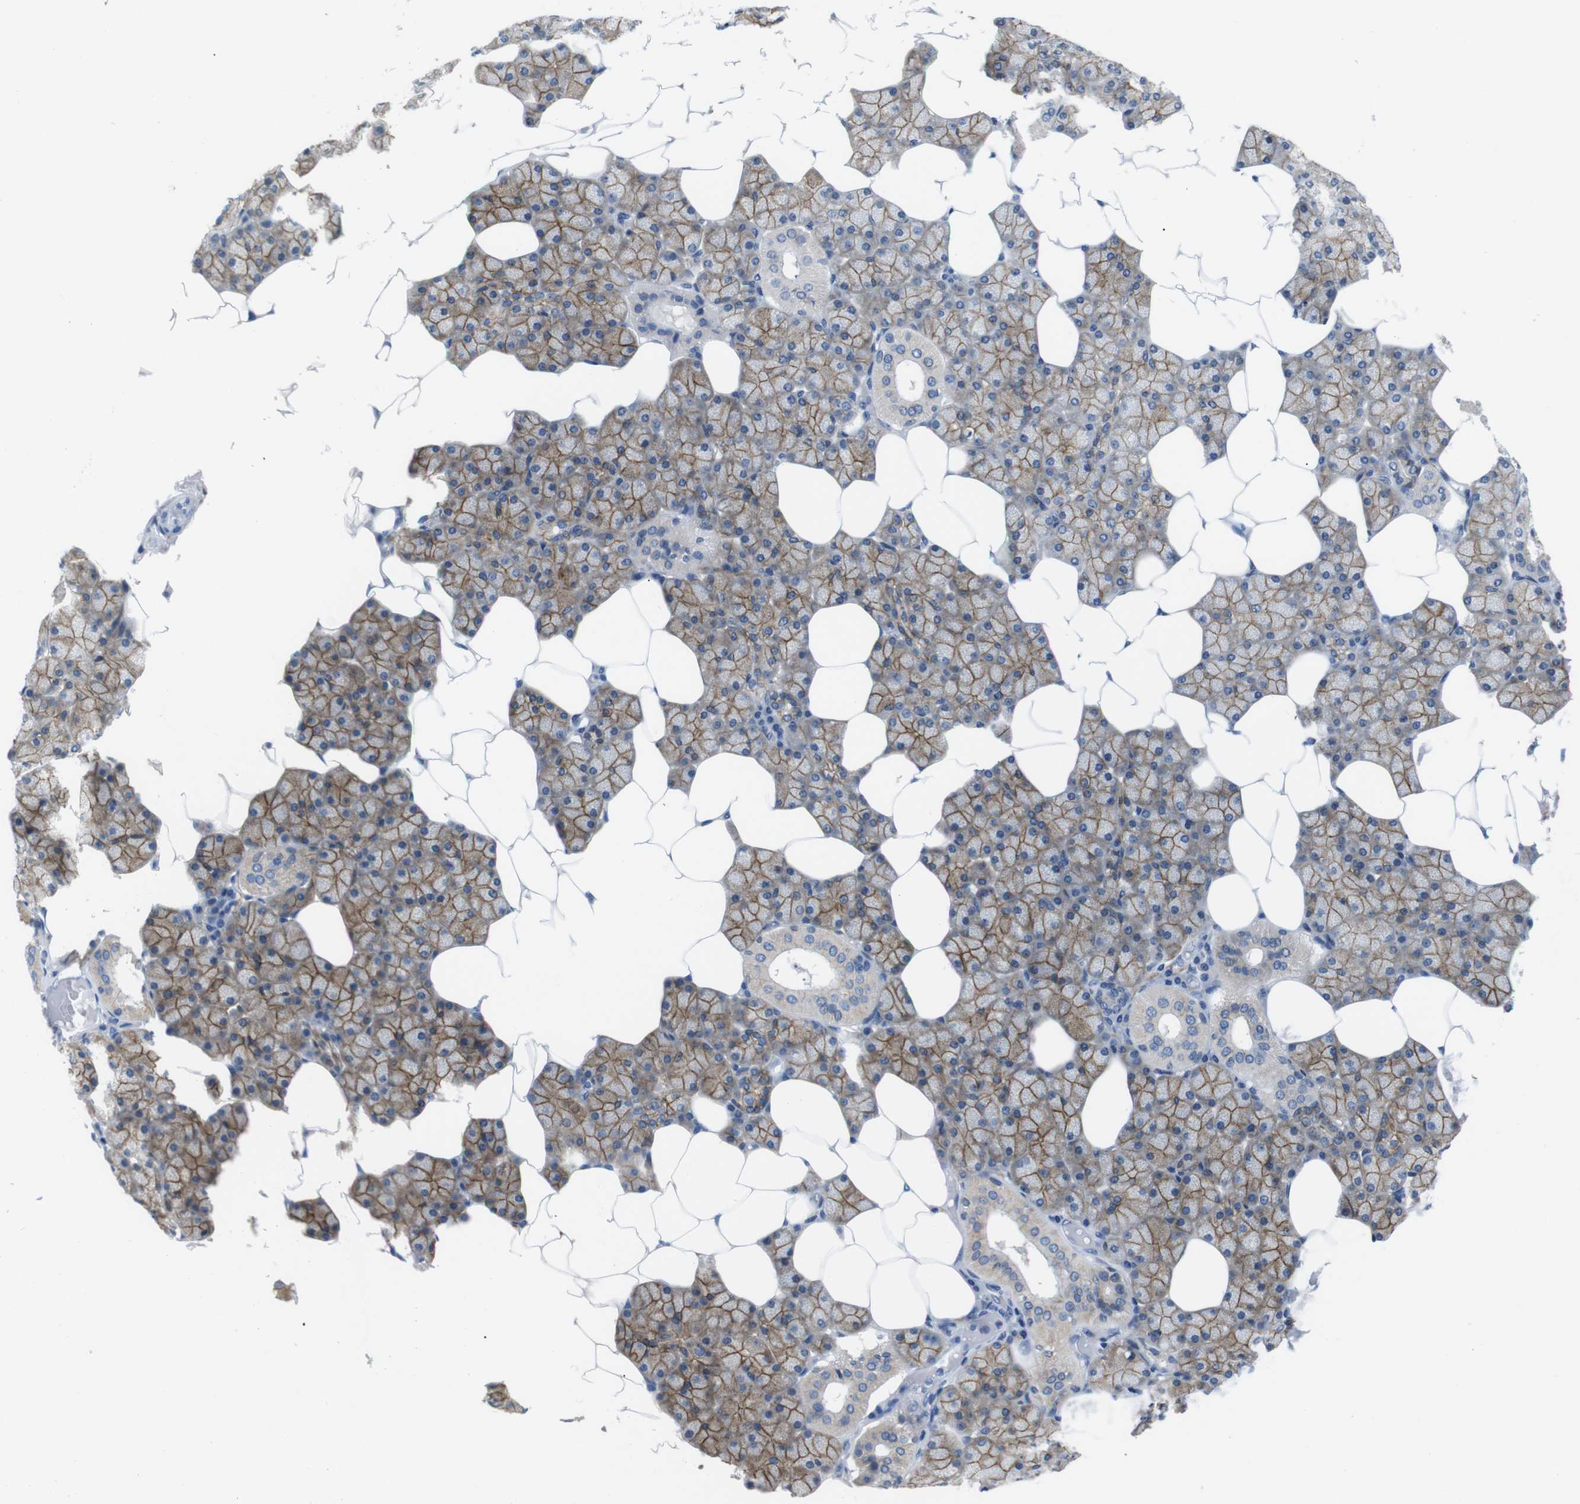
{"staining": {"intensity": "moderate", "quantity": ">75%", "location": "cytoplasmic/membranous"}, "tissue": "salivary gland", "cell_type": "Glandular cells", "image_type": "normal", "snomed": [{"axis": "morphology", "description": "Normal tissue, NOS"}, {"axis": "topography", "description": "Salivary gland"}], "caption": "High-magnification brightfield microscopy of benign salivary gland stained with DAB (3,3'-diaminobenzidine) (brown) and counterstained with hematoxylin (blue). glandular cells exhibit moderate cytoplasmic/membranous staining is appreciated in approximately>75% of cells.", "gene": "ANK3", "patient": {"sex": "male", "age": 62}}